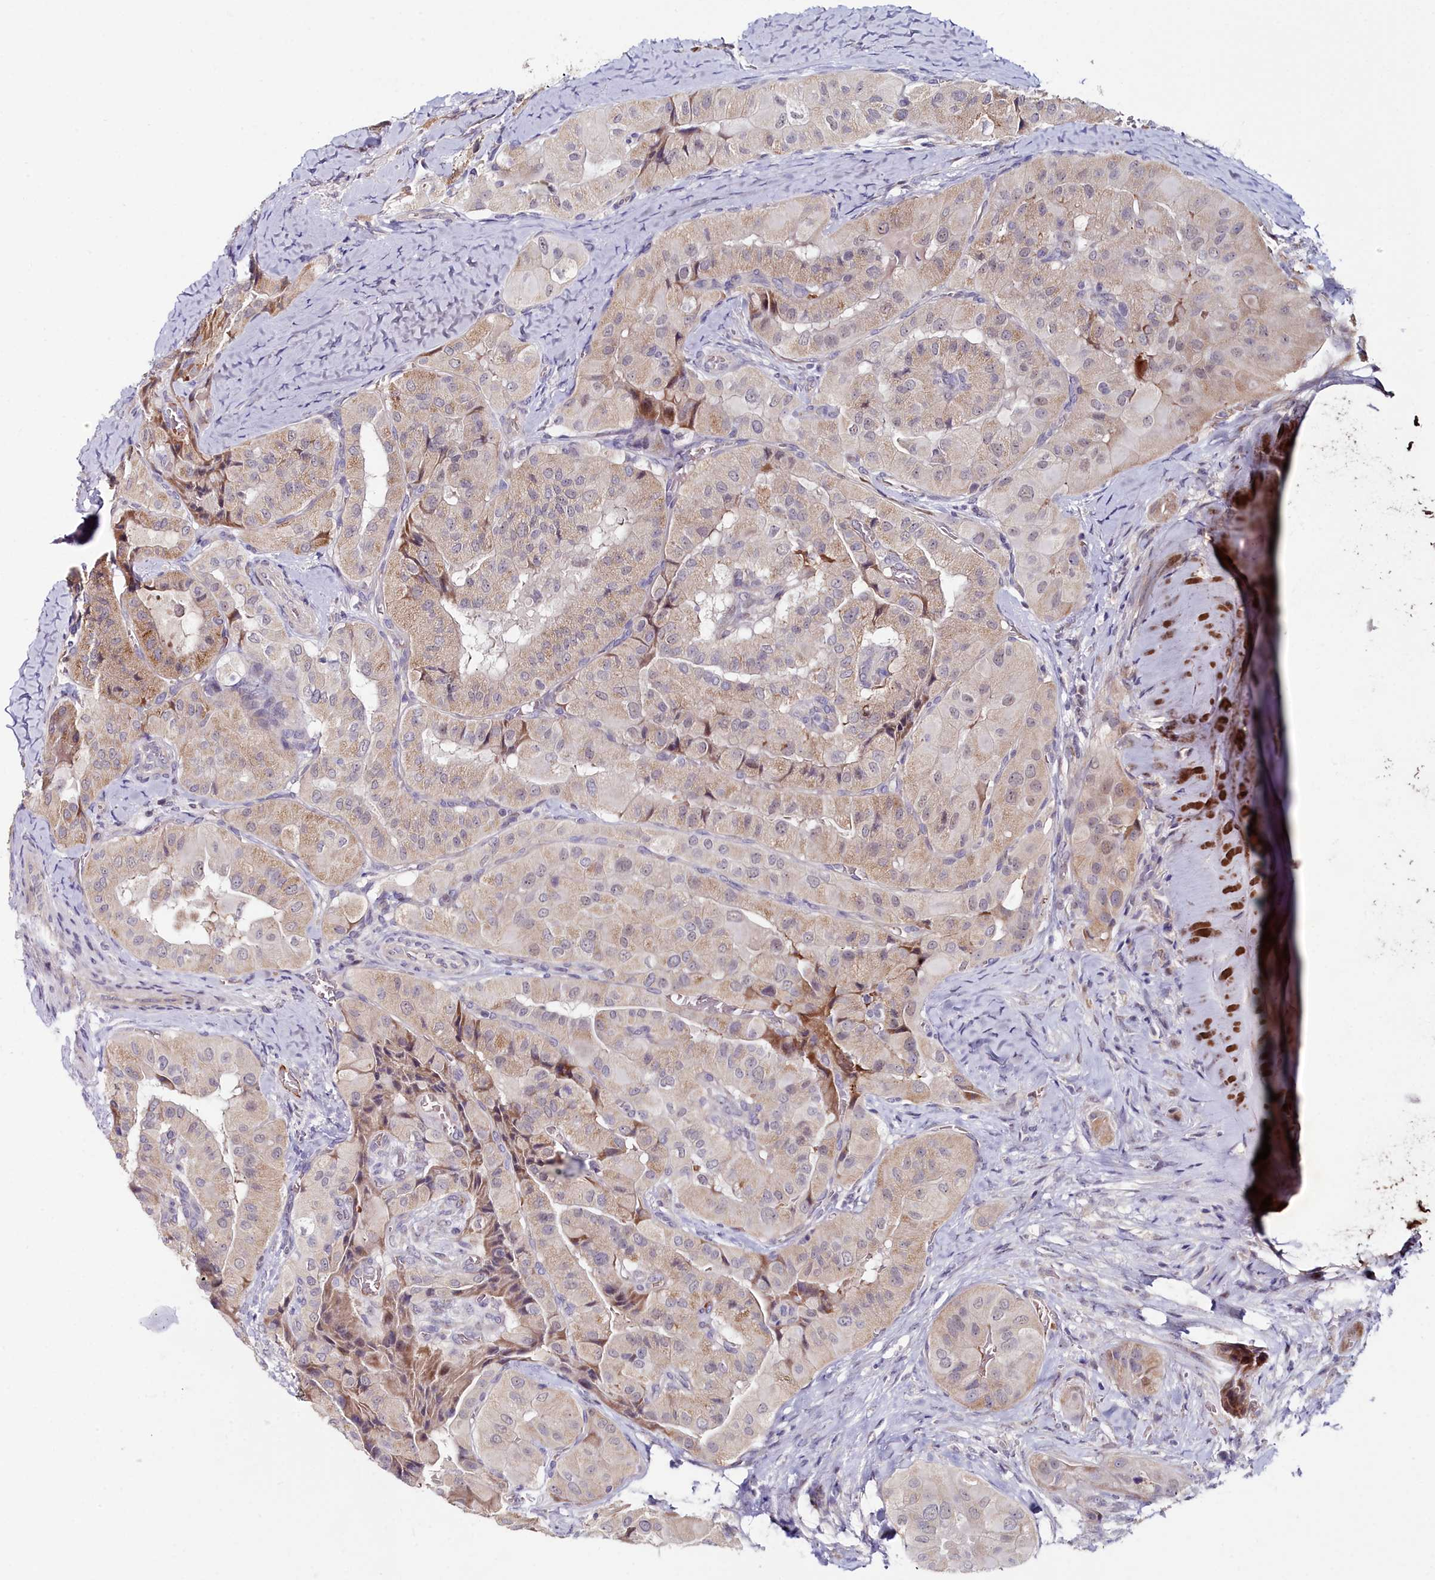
{"staining": {"intensity": "weak", "quantity": "25%-75%", "location": "cytoplasmic/membranous"}, "tissue": "thyroid cancer", "cell_type": "Tumor cells", "image_type": "cancer", "snomed": [{"axis": "morphology", "description": "Normal tissue, NOS"}, {"axis": "morphology", "description": "Papillary adenocarcinoma, NOS"}, {"axis": "topography", "description": "Thyroid gland"}], "caption": "This micrograph demonstrates thyroid papillary adenocarcinoma stained with immunohistochemistry (IHC) to label a protein in brown. The cytoplasmic/membranous of tumor cells show weak positivity for the protein. Nuclei are counter-stained blue.", "gene": "KCTD18", "patient": {"sex": "female", "age": 59}}